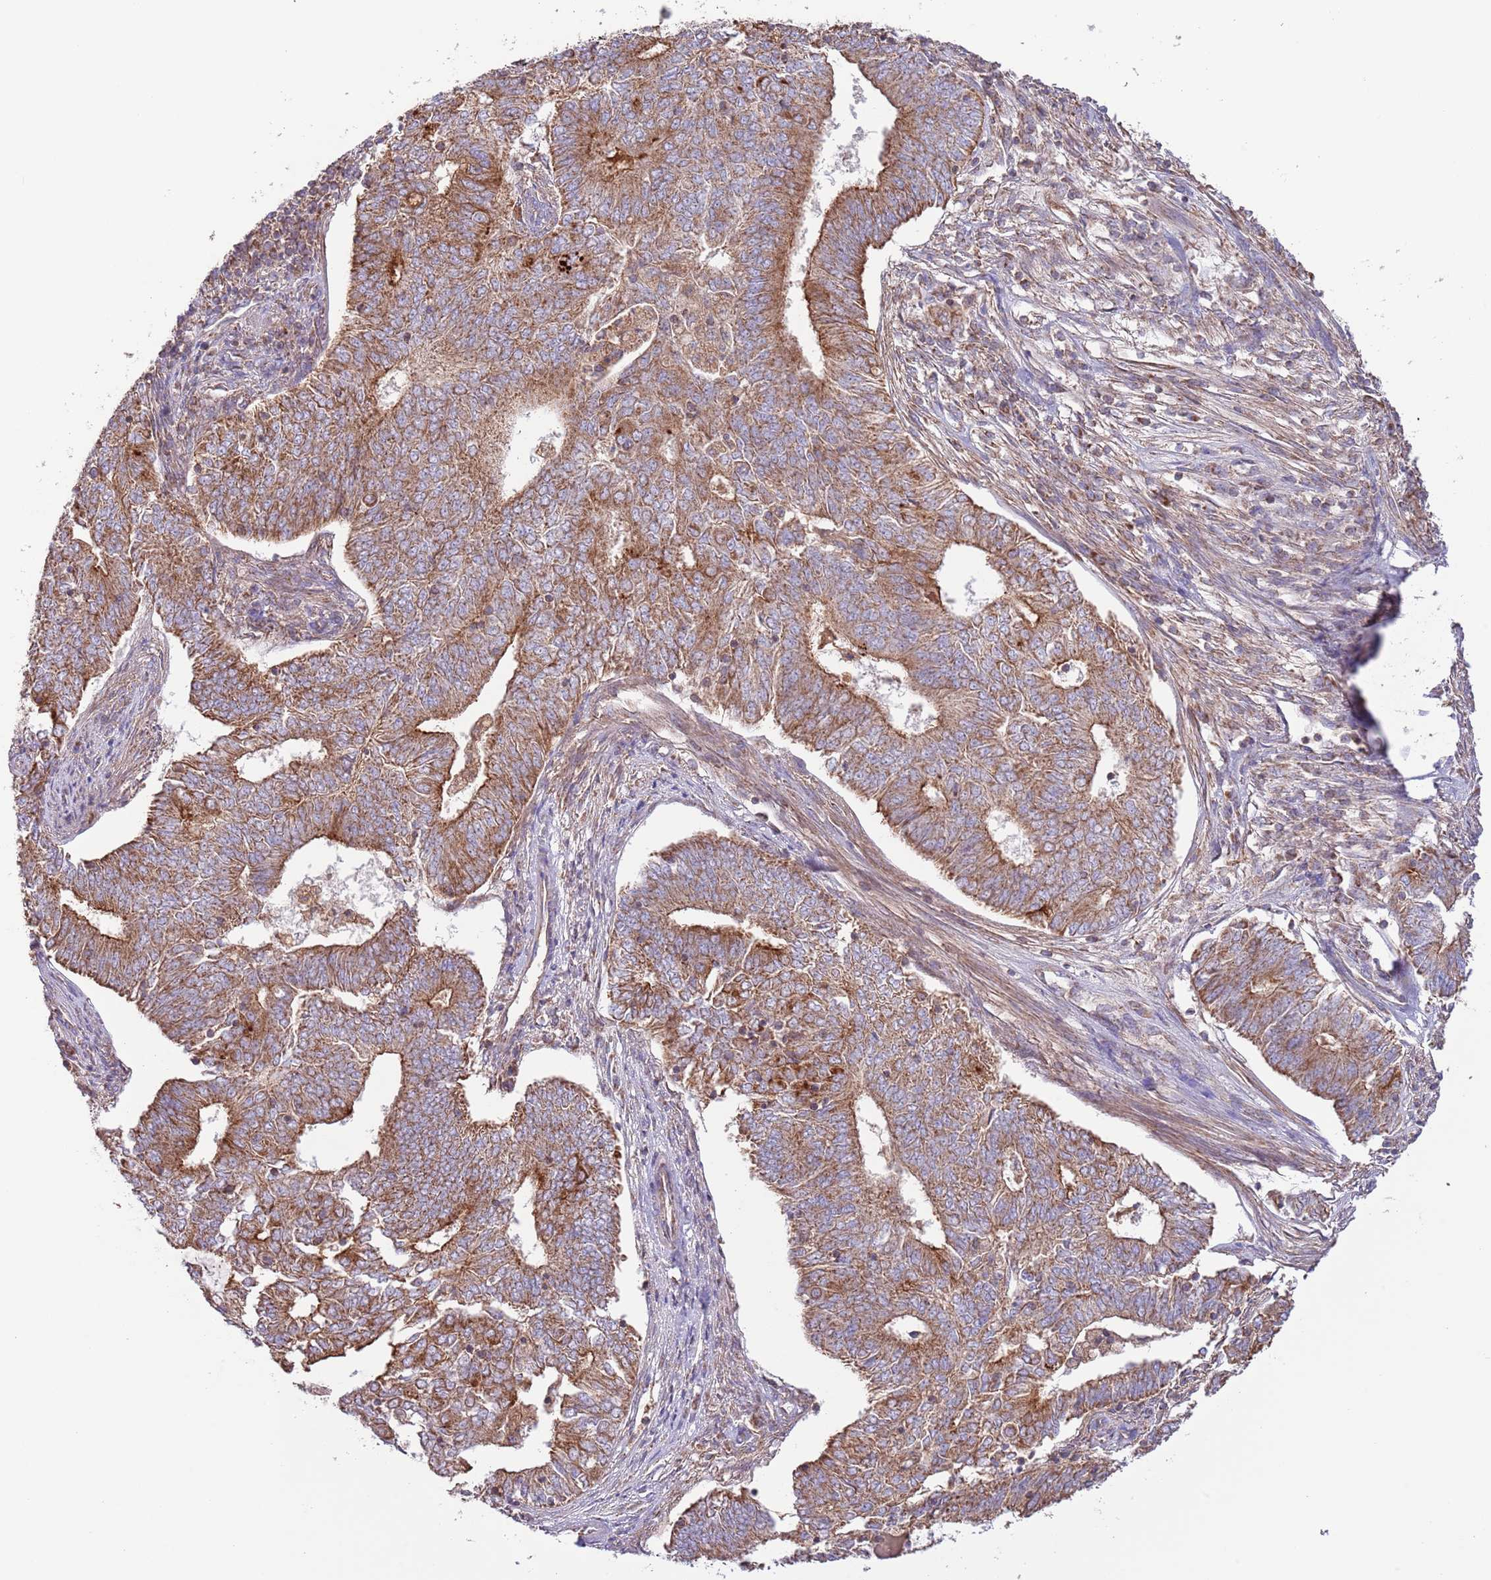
{"staining": {"intensity": "strong", "quantity": ">75%", "location": "cytoplasmic/membranous"}, "tissue": "endometrial cancer", "cell_type": "Tumor cells", "image_type": "cancer", "snomed": [{"axis": "morphology", "description": "Adenocarcinoma, NOS"}, {"axis": "topography", "description": "Endometrium"}], "caption": "High-power microscopy captured an IHC micrograph of adenocarcinoma (endometrial), revealing strong cytoplasmic/membranous positivity in approximately >75% of tumor cells.", "gene": "DNAJA3", "patient": {"sex": "female", "age": 62}}